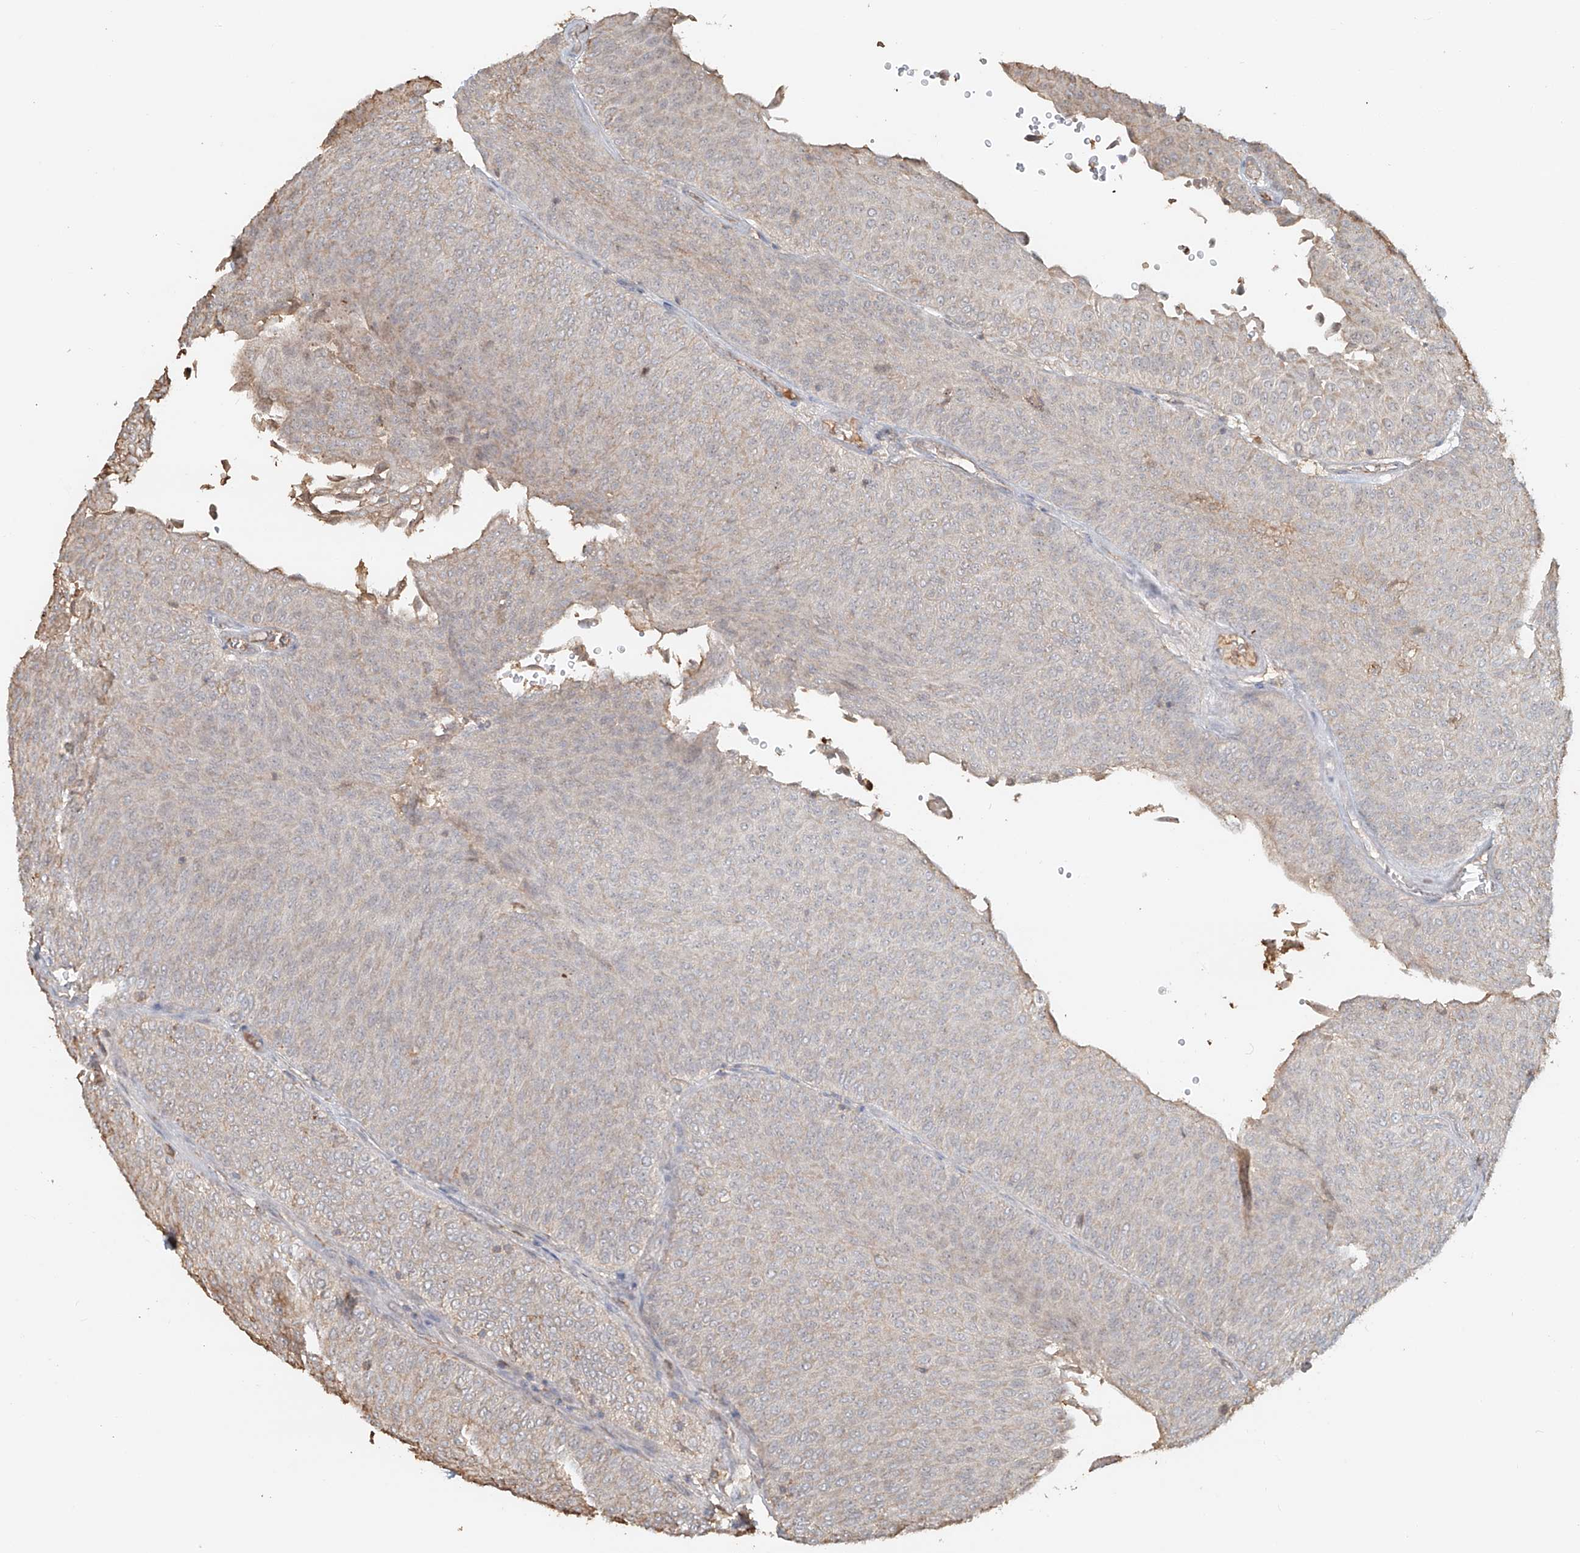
{"staining": {"intensity": "negative", "quantity": "none", "location": "none"}, "tissue": "urothelial cancer", "cell_type": "Tumor cells", "image_type": "cancer", "snomed": [{"axis": "morphology", "description": "Urothelial carcinoma, Low grade"}, {"axis": "topography", "description": "Urinary bladder"}], "caption": "Human urothelial carcinoma (low-grade) stained for a protein using immunohistochemistry (IHC) exhibits no staining in tumor cells.", "gene": "NPHS1", "patient": {"sex": "male", "age": 78}}